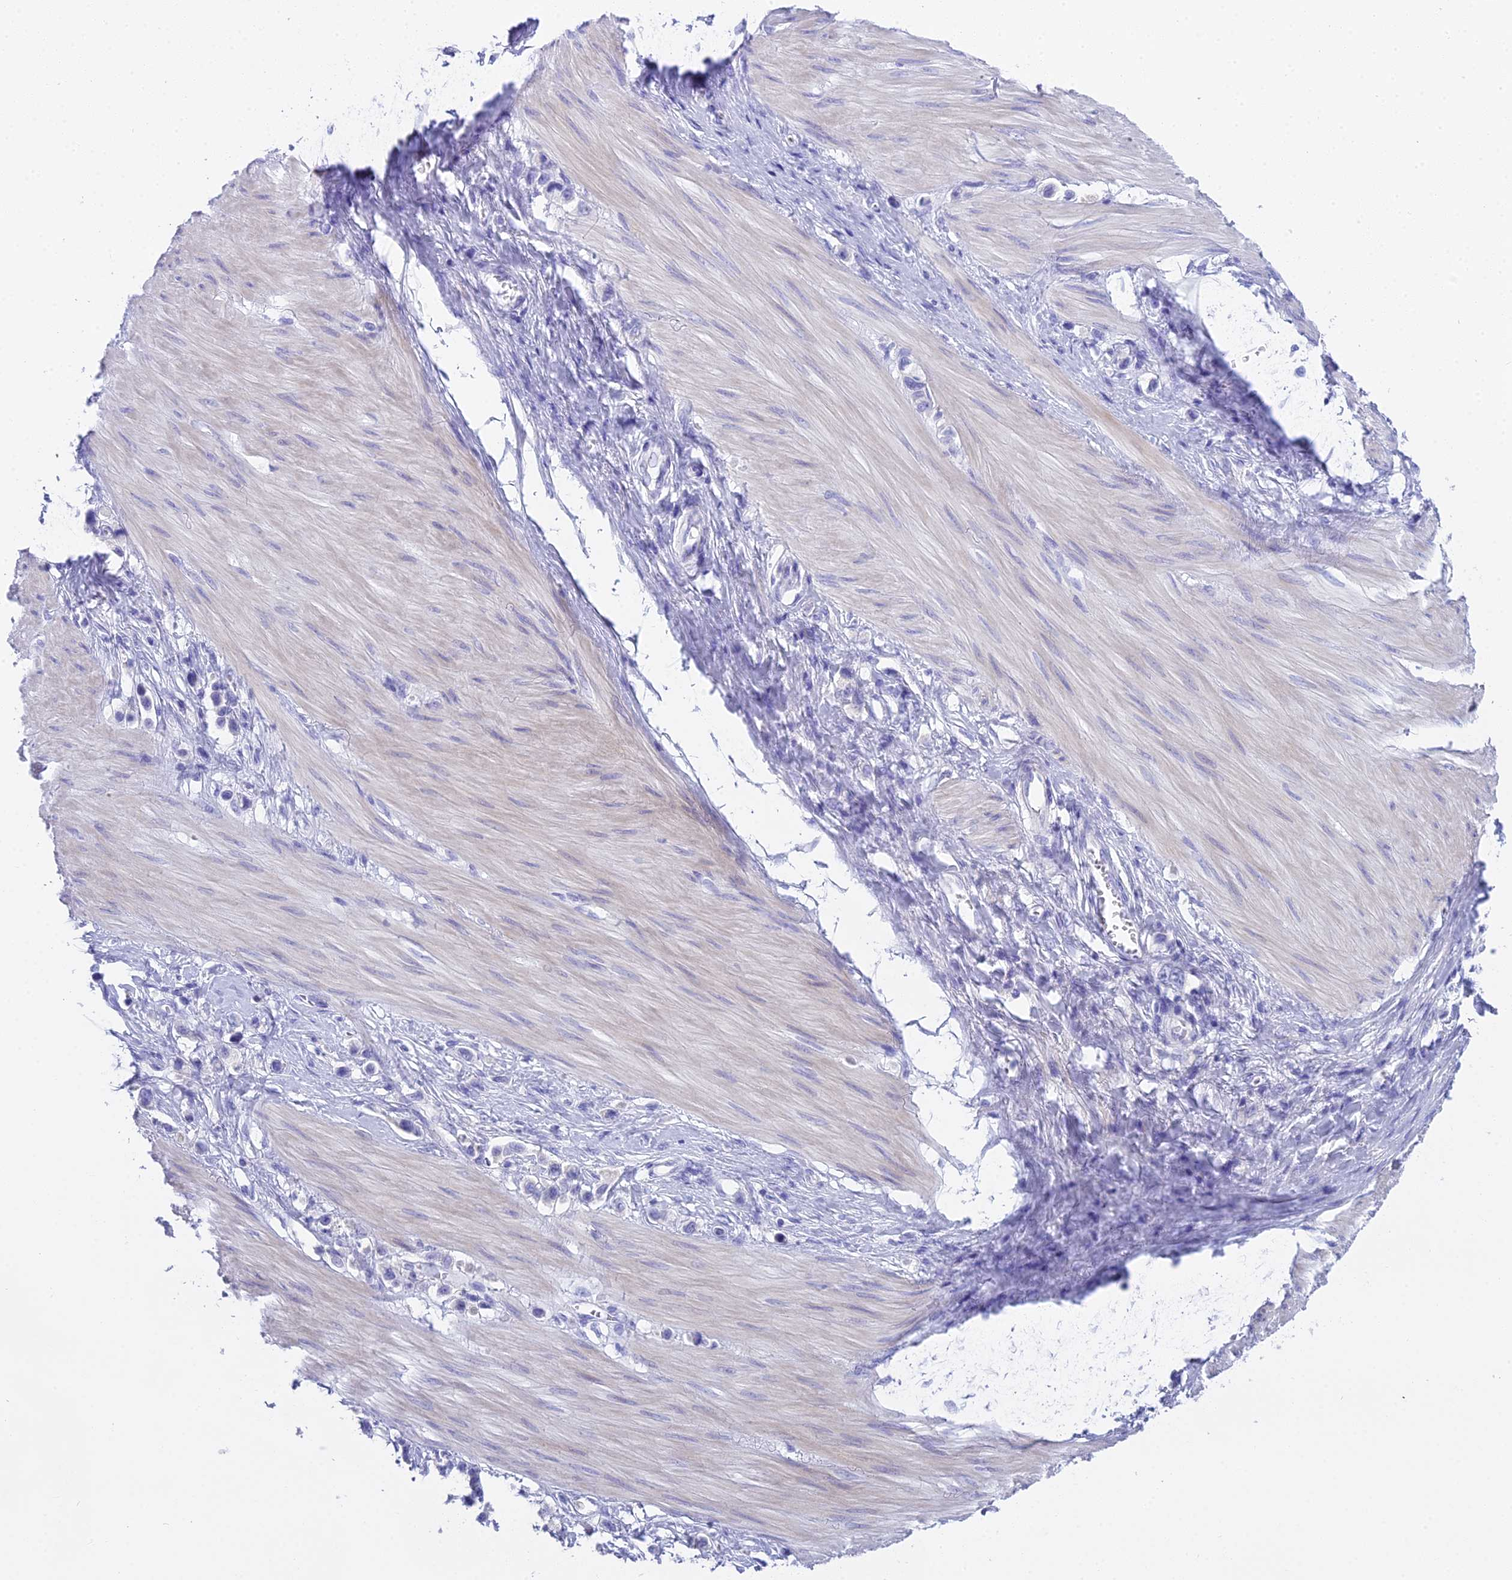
{"staining": {"intensity": "negative", "quantity": "none", "location": "none"}, "tissue": "stomach cancer", "cell_type": "Tumor cells", "image_type": "cancer", "snomed": [{"axis": "morphology", "description": "Adenocarcinoma, NOS"}, {"axis": "topography", "description": "Stomach"}], "caption": "This is an IHC micrograph of human stomach adenocarcinoma. There is no staining in tumor cells.", "gene": "UNC80", "patient": {"sex": "female", "age": 65}}